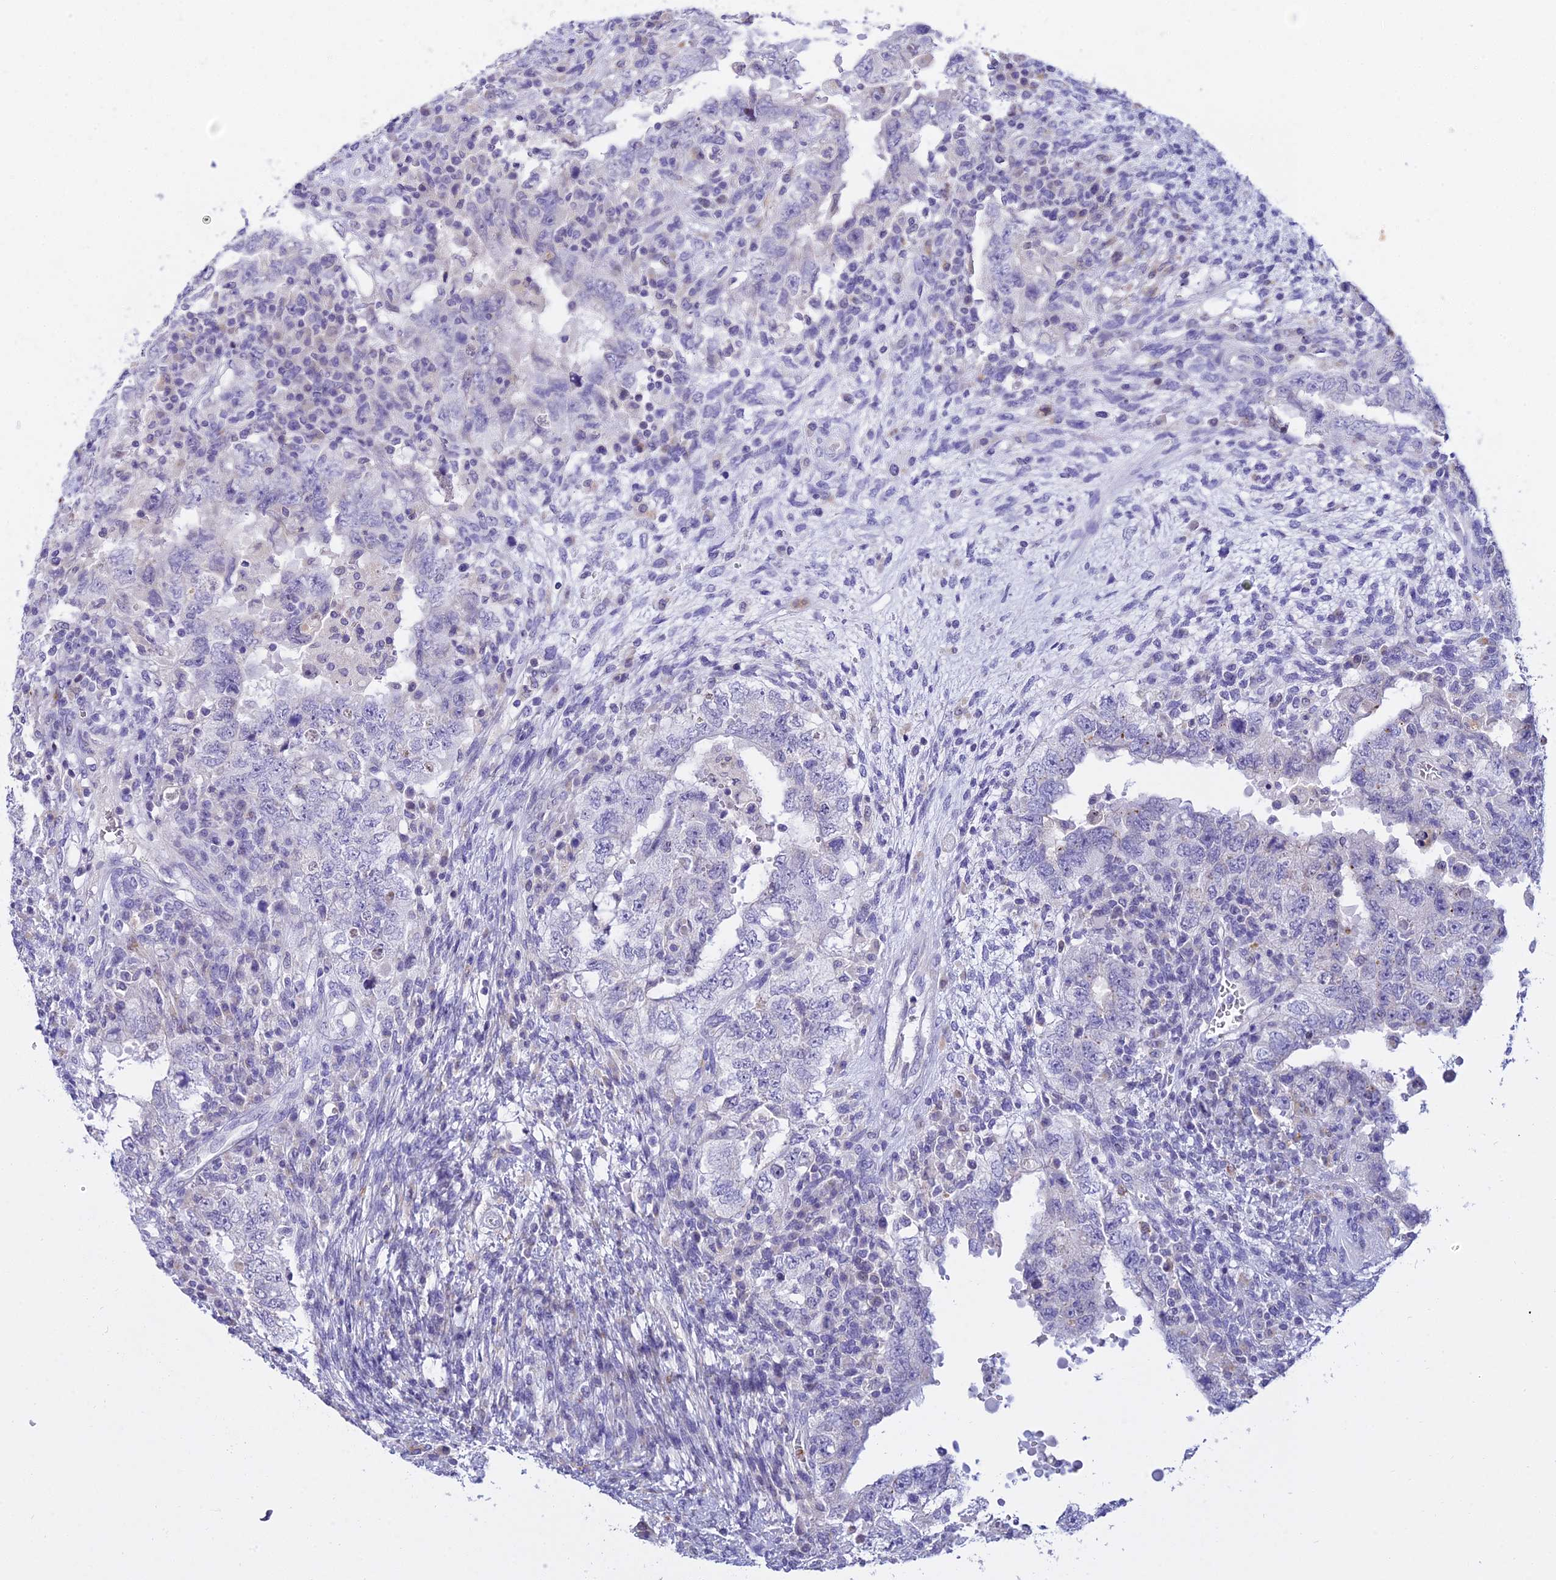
{"staining": {"intensity": "negative", "quantity": "none", "location": "none"}, "tissue": "testis cancer", "cell_type": "Tumor cells", "image_type": "cancer", "snomed": [{"axis": "morphology", "description": "Carcinoma, Embryonal, NOS"}, {"axis": "topography", "description": "Testis"}], "caption": "Immunohistochemical staining of testis cancer displays no significant staining in tumor cells.", "gene": "VWC2L", "patient": {"sex": "male", "age": 26}}